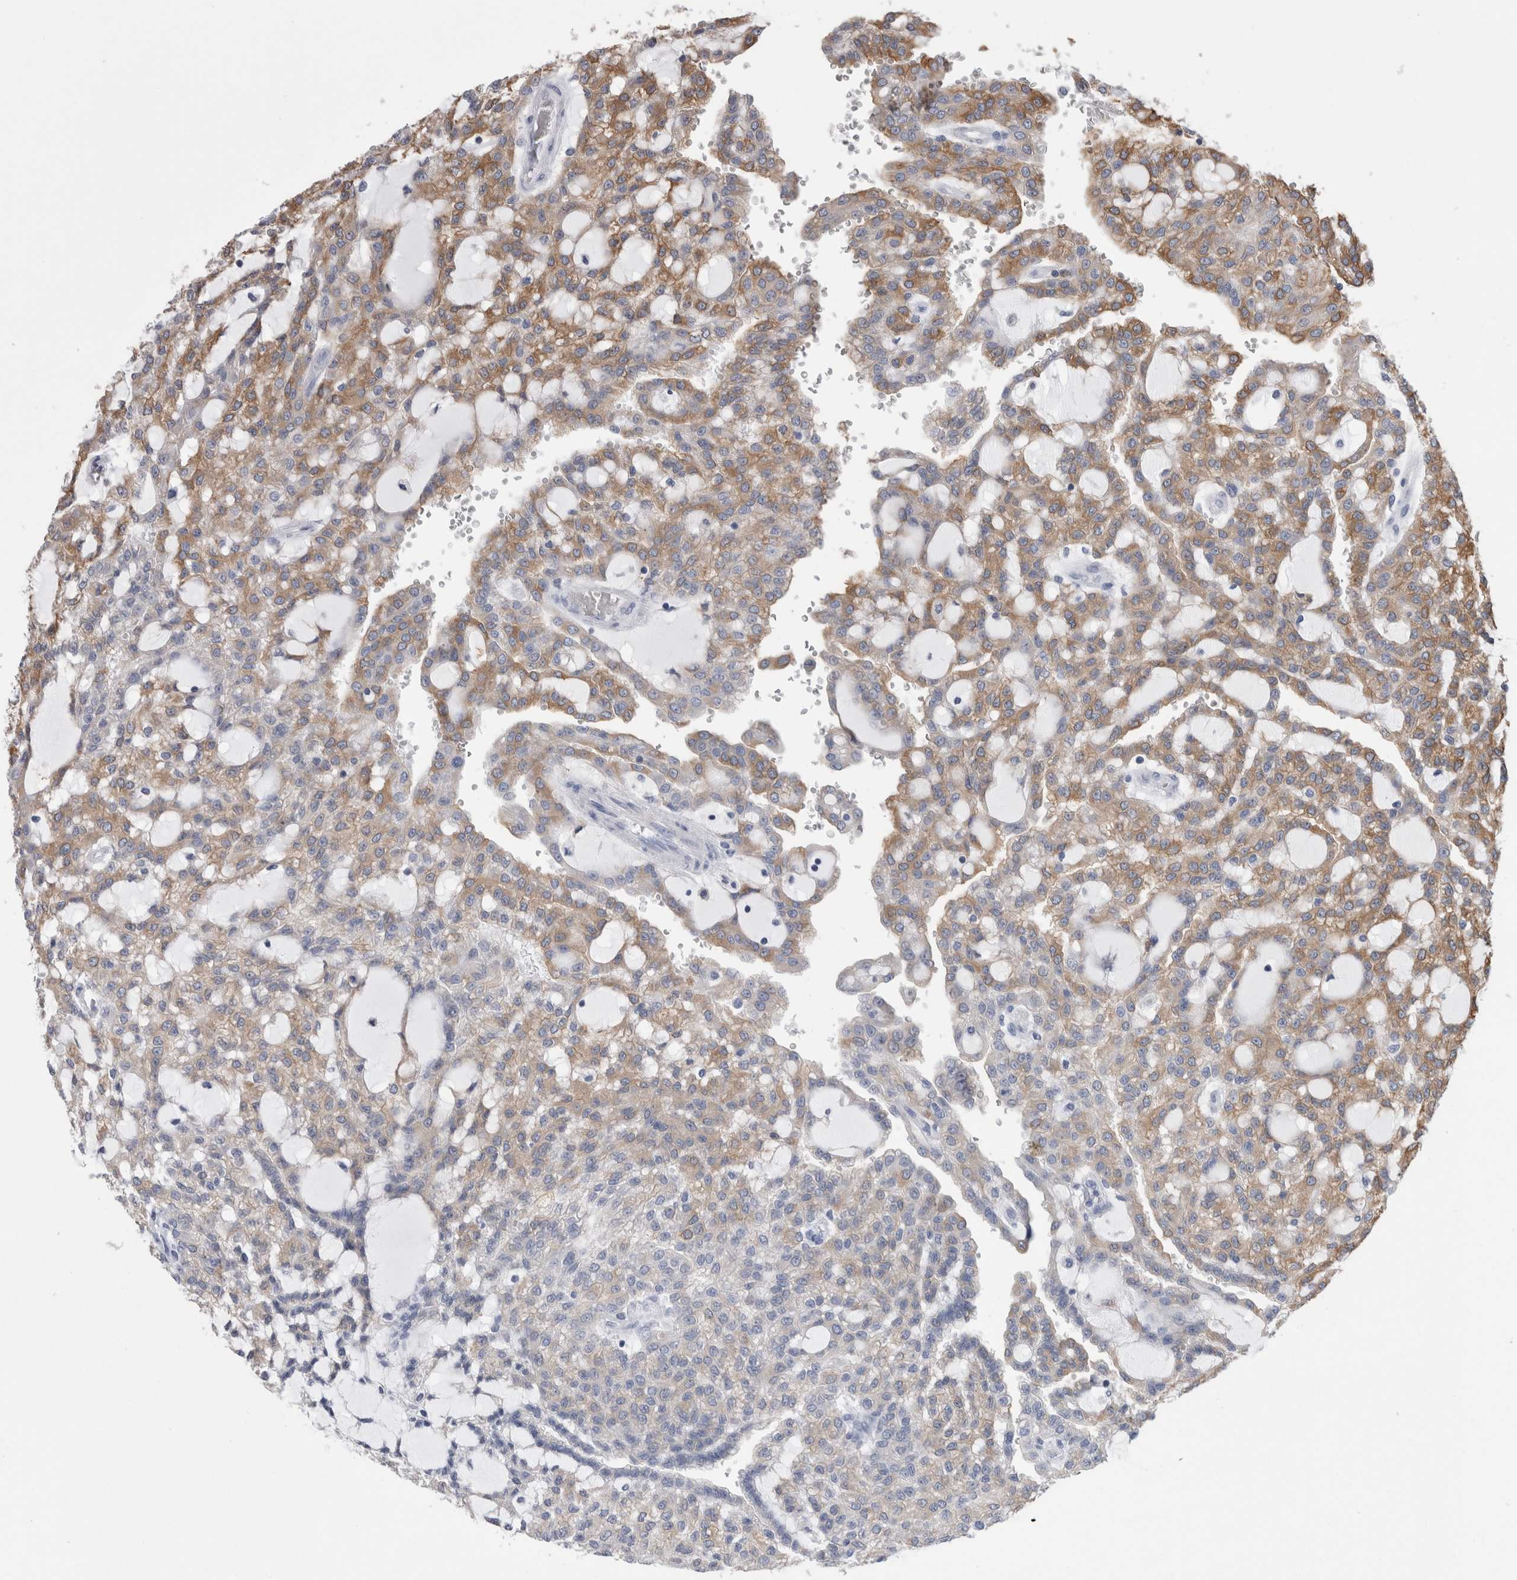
{"staining": {"intensity": "moderate", "quantity": ">75%", "location": "cytoplasmic/membranous"}, "tissue": "renal cancer", "cell_type": "Tumor cells", "image_type": "cancer", "snomed": [{"axis": "morphology", "description": "Adenocarcinoma, NOS"}, {"axis": "topography", "description": "Kidney"}], "caption": "Immunohistochemistry micrograph of neoplastic tissue: human renal adenocarcinoma stained using IHC displays medium levels of moderate protein expression localized specifically in the cytoplasmic/membranous of tumor cells, appearing as a cytoplasmic/membranous brown color.", "gene": "DCTN6", "patient": {"sex": "male", "age": 63}}